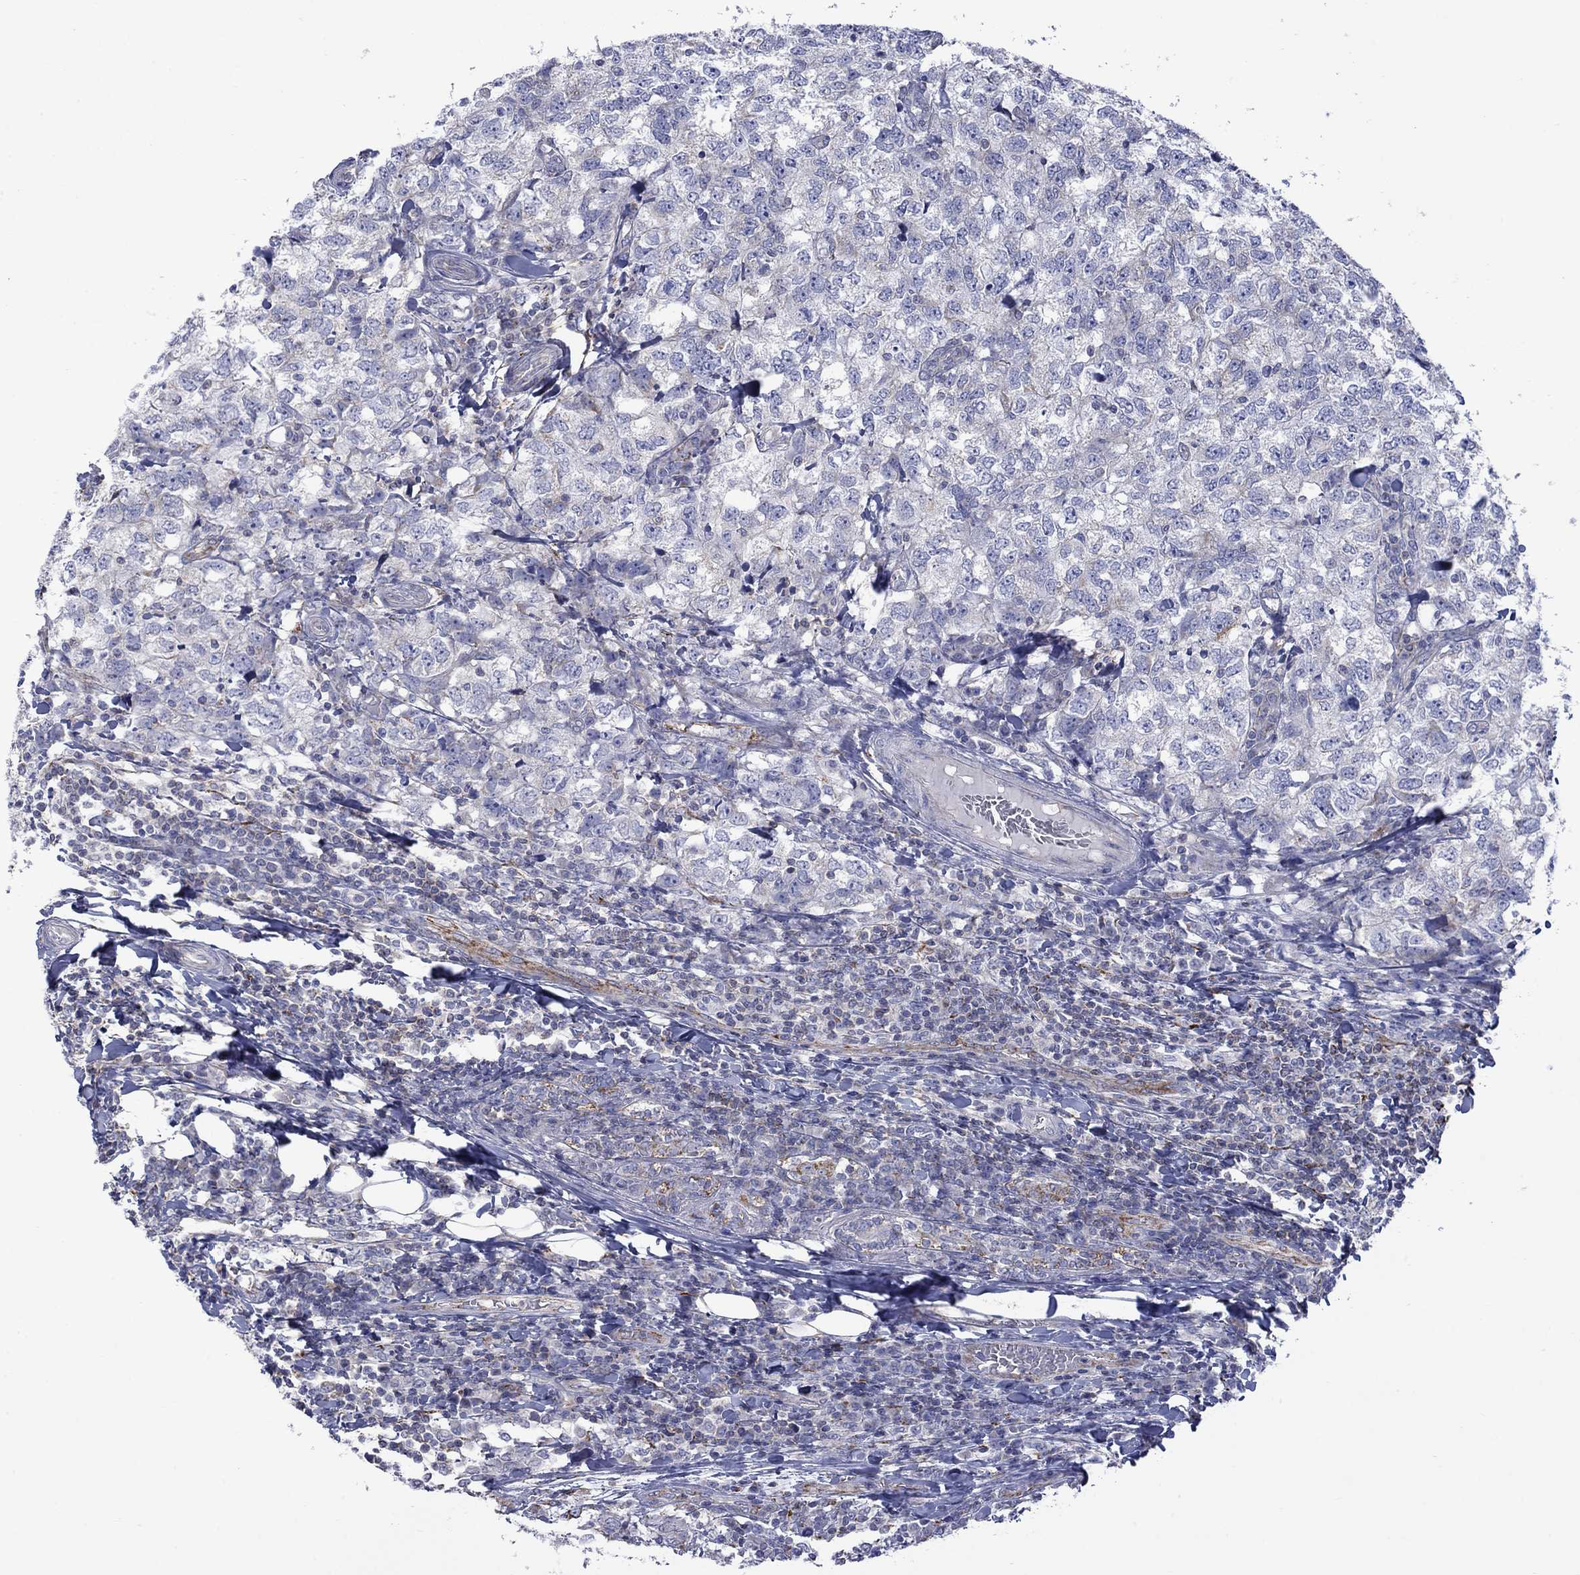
{"staining": {"intensity": "negative", "quantity": "none", "location": "none"}, "tissue": "breast cancer", "cell_type": "Tumor cells", "image_type": "cancer", "snomed": [{"axis": "morphology", "description": "Duct carcinoma"}, {"axis": "topography", "description": "Breast"}], "caption": "Immunohistochemistry histopathology image of neoplastic tissue: human invasive ductal carcinoma (breast) stained with DAB (3,3'-diaminobenzidine) shows no significant protein expression in tumor cells. (Stains: DAB (3,3'-diaminobenzidine) IHC with hematoxylin counter stain, Microscopy: brightfield microscopy at high magnification).", "gene": "CISD1", "patient": {"sex": "female", "age": 30}}